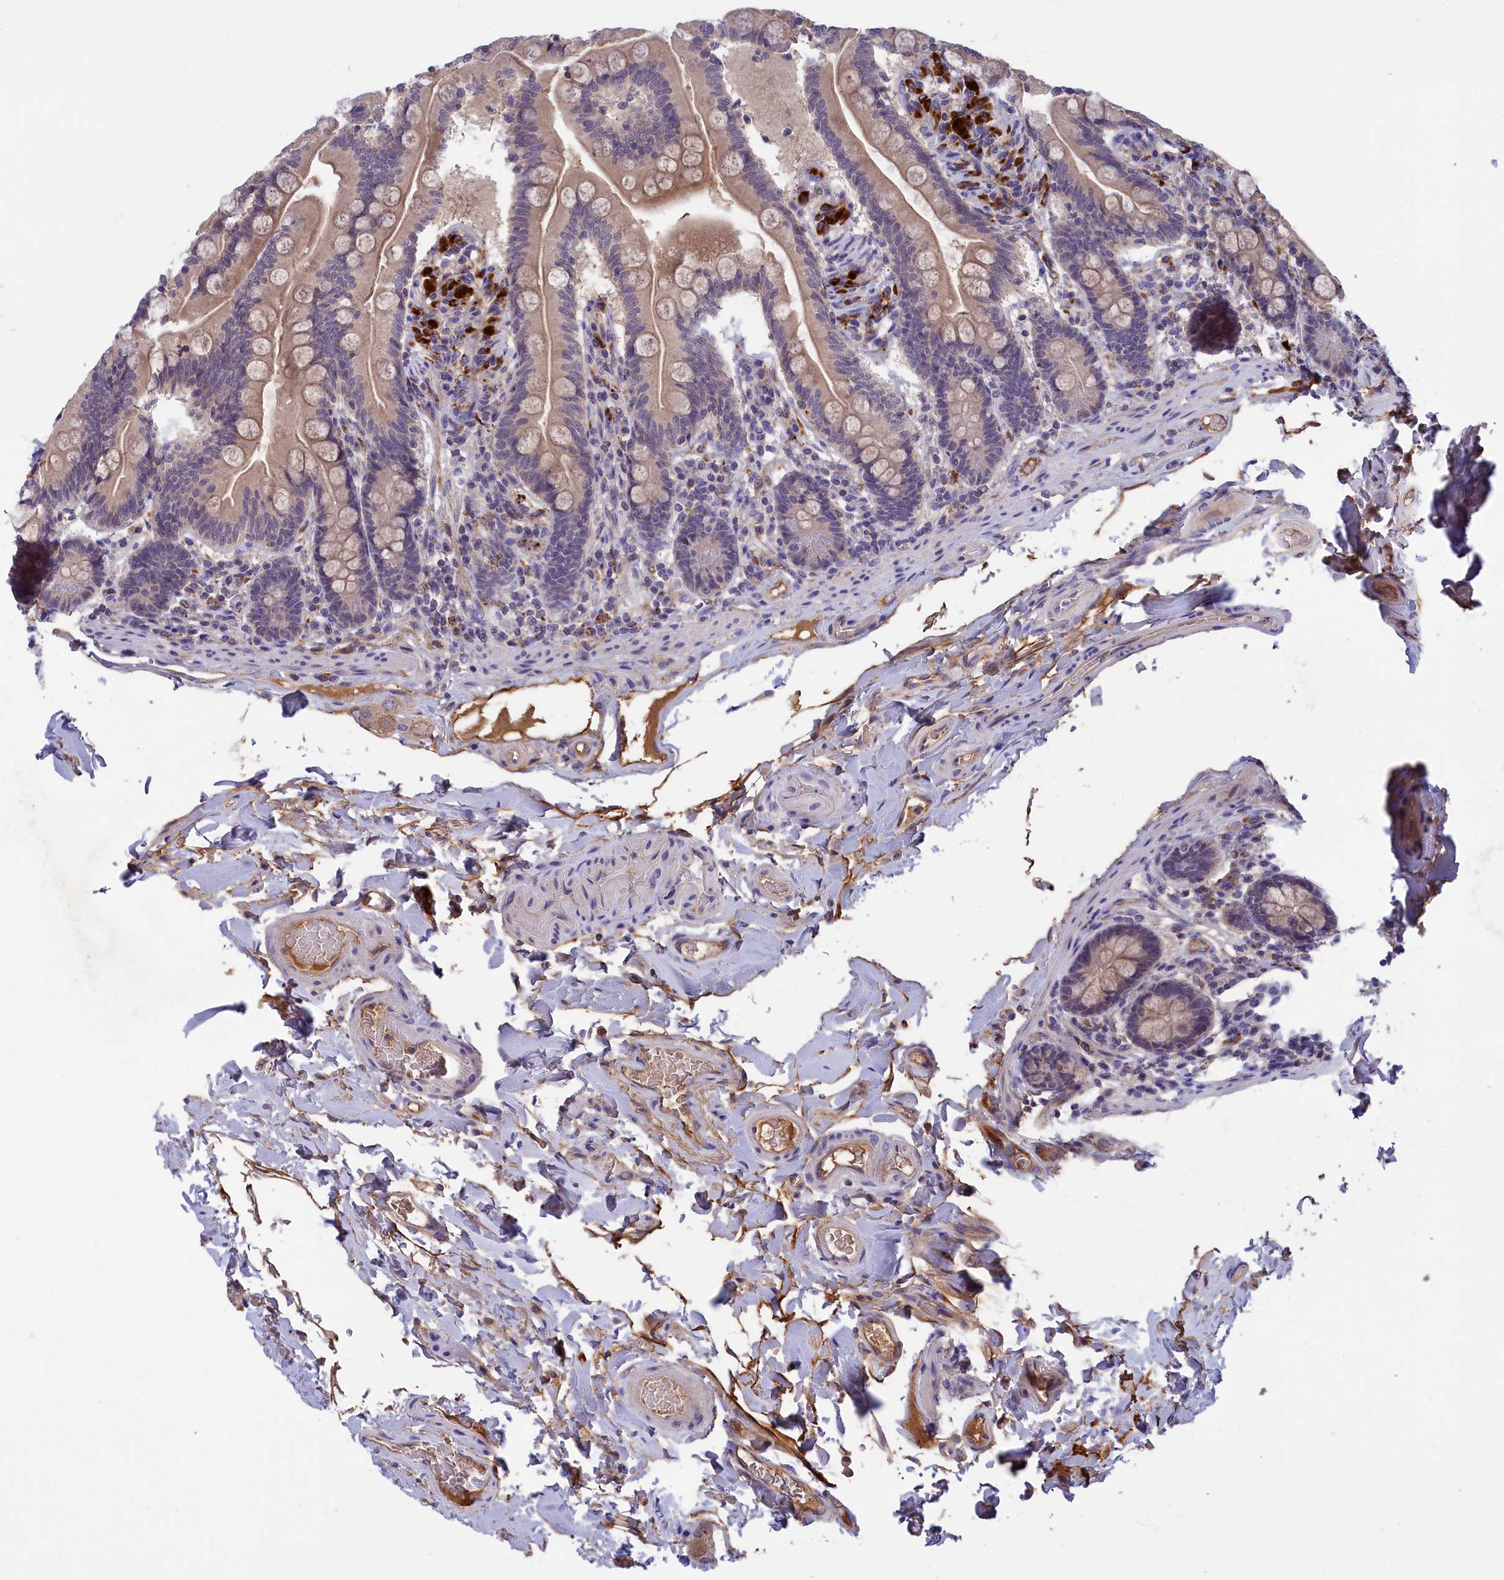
{"staining": {"intensity": "weak", "quantity": "25%-75%", "location": "cytoplasmic/membranous"}, "tissue": "small intestine", "cell_type": "Glandular cells", "image_type": "normal", "snomed": [{"axis": "morphology", "description": "Normal tissue, NOS"}, {"axis": "topography", "description": "Small intestine"}], "caption": "The histopathology image reveals immunohistochemical staining of unremarkable small intestine. There is weak cytoplasmic/membranous positivity is appreciated in approximately 25%-75% of glandular cells.", "gene": "STYX", "patient": {"sex": "female", "age": 64}}